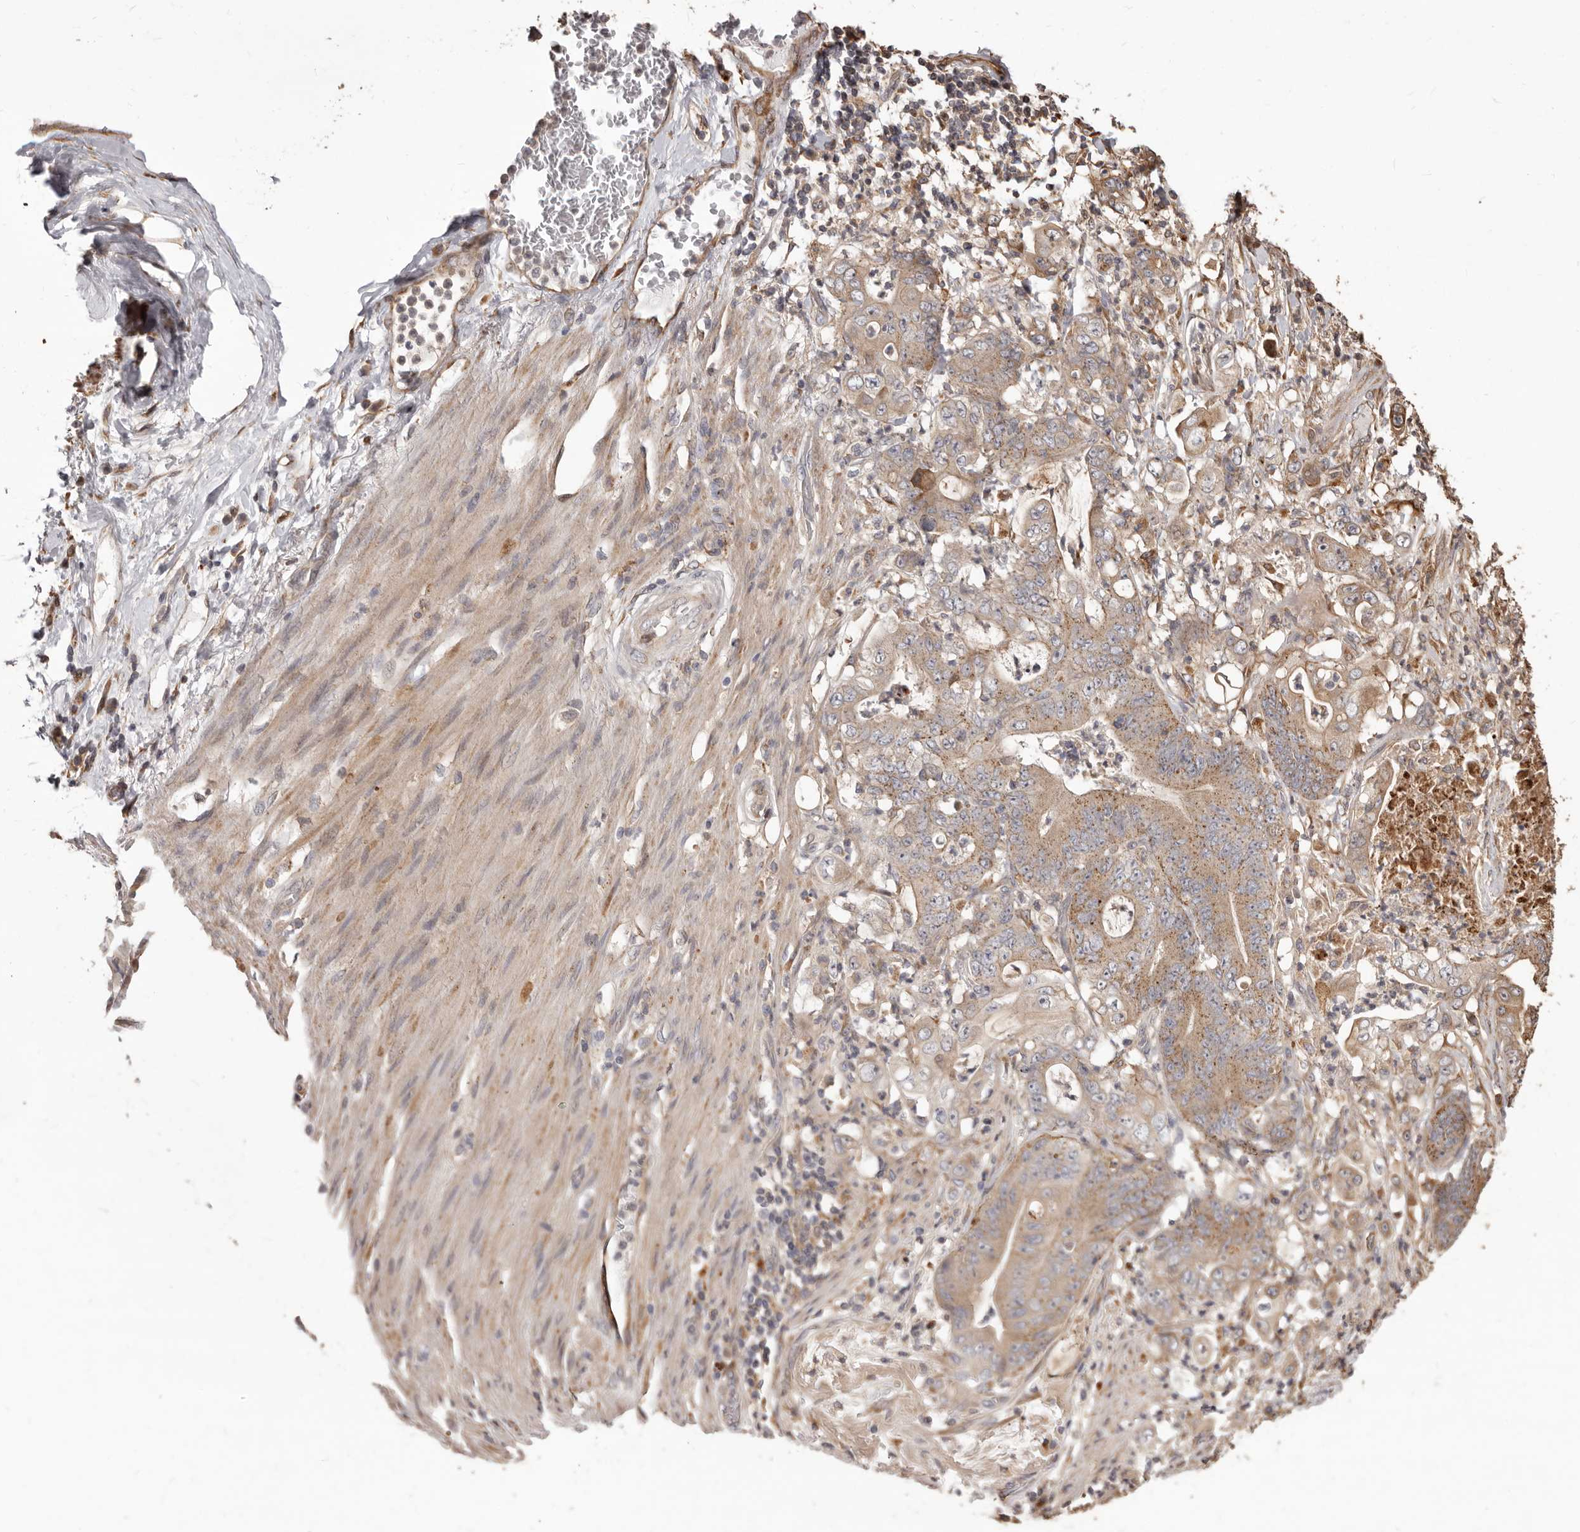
{"staining": {"intensity": "moderate", "quantity": "25%-75%", "location": "cytoplasmic/membranous"}, "tissue": "stomach cancer", "cell_type": "Tumor cells", "image_type": "cancer", "snomed": [{"axis": "morphology", "description": "Adenocarcinoma, NOS"}, {"axis": "topography", "description": "Stomach"}], "caption": "Protein expression analysis of stomach adenocarcinoma shows moderate cytoplasmic/membranous staining in about 25%-75% of tumor cells. The protein is shown in brown color, while the nuclei are stained blue.", "gene": "MTO1", "patient": {"sex": "female", "age": 73}}